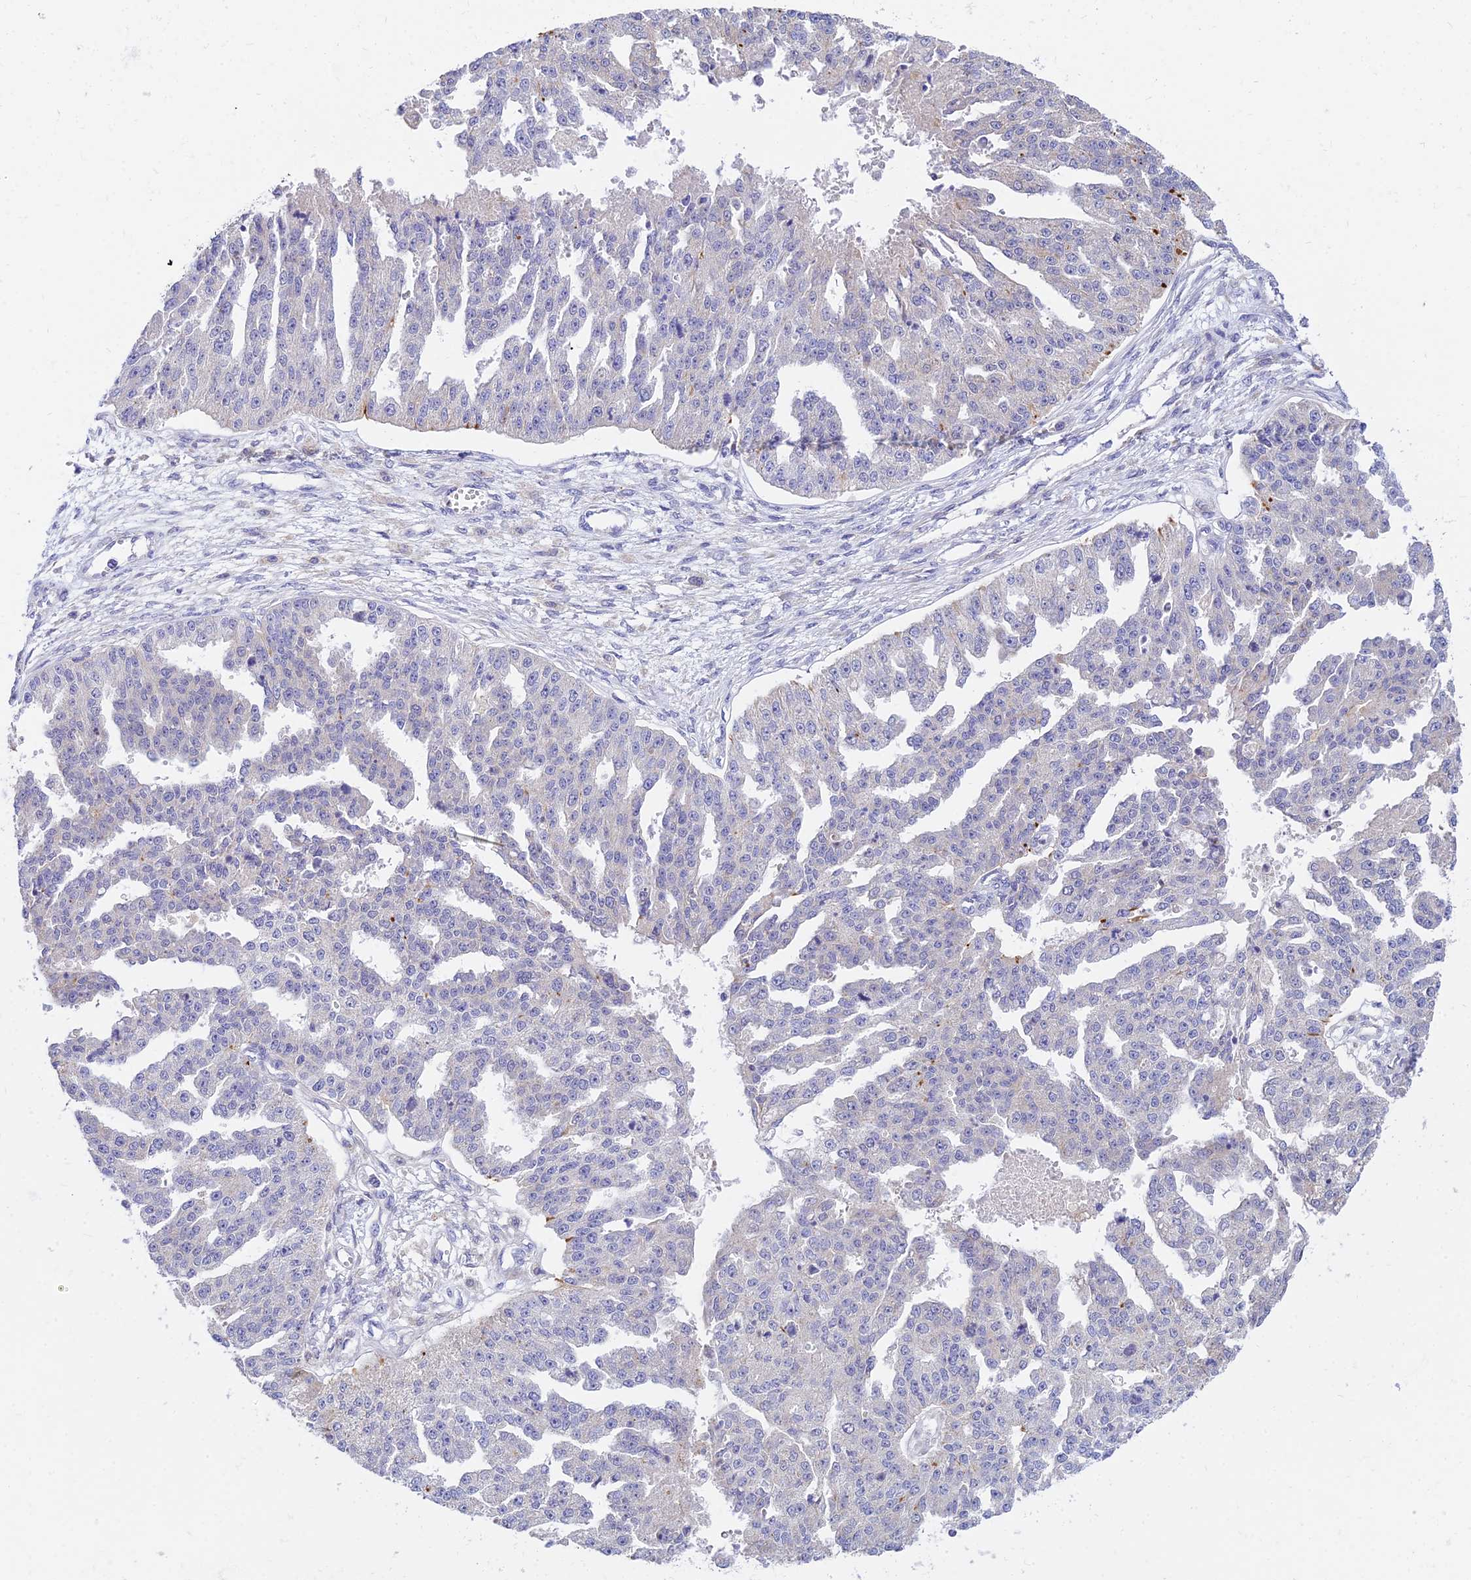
{"staining": {"intensity": "negative", "quantity": "none", "location": "none"}, "tissue": "ovarian cancer", "cell_type": "Tumor cells", "image_type": "cancer", "snomed": [{"axis": "morphology", "description": "Cystadenocarcinoma, serous, NOS"}, {"axis": "topography", "description": "Ovary"}], "caption": "Photomicrograph shows no protein expression in tumor cells of serous cystadenocarcinoma (ovarian) tissue.", "gene": "ARL8B", "patient": {"sex": "female", "age": 58}}